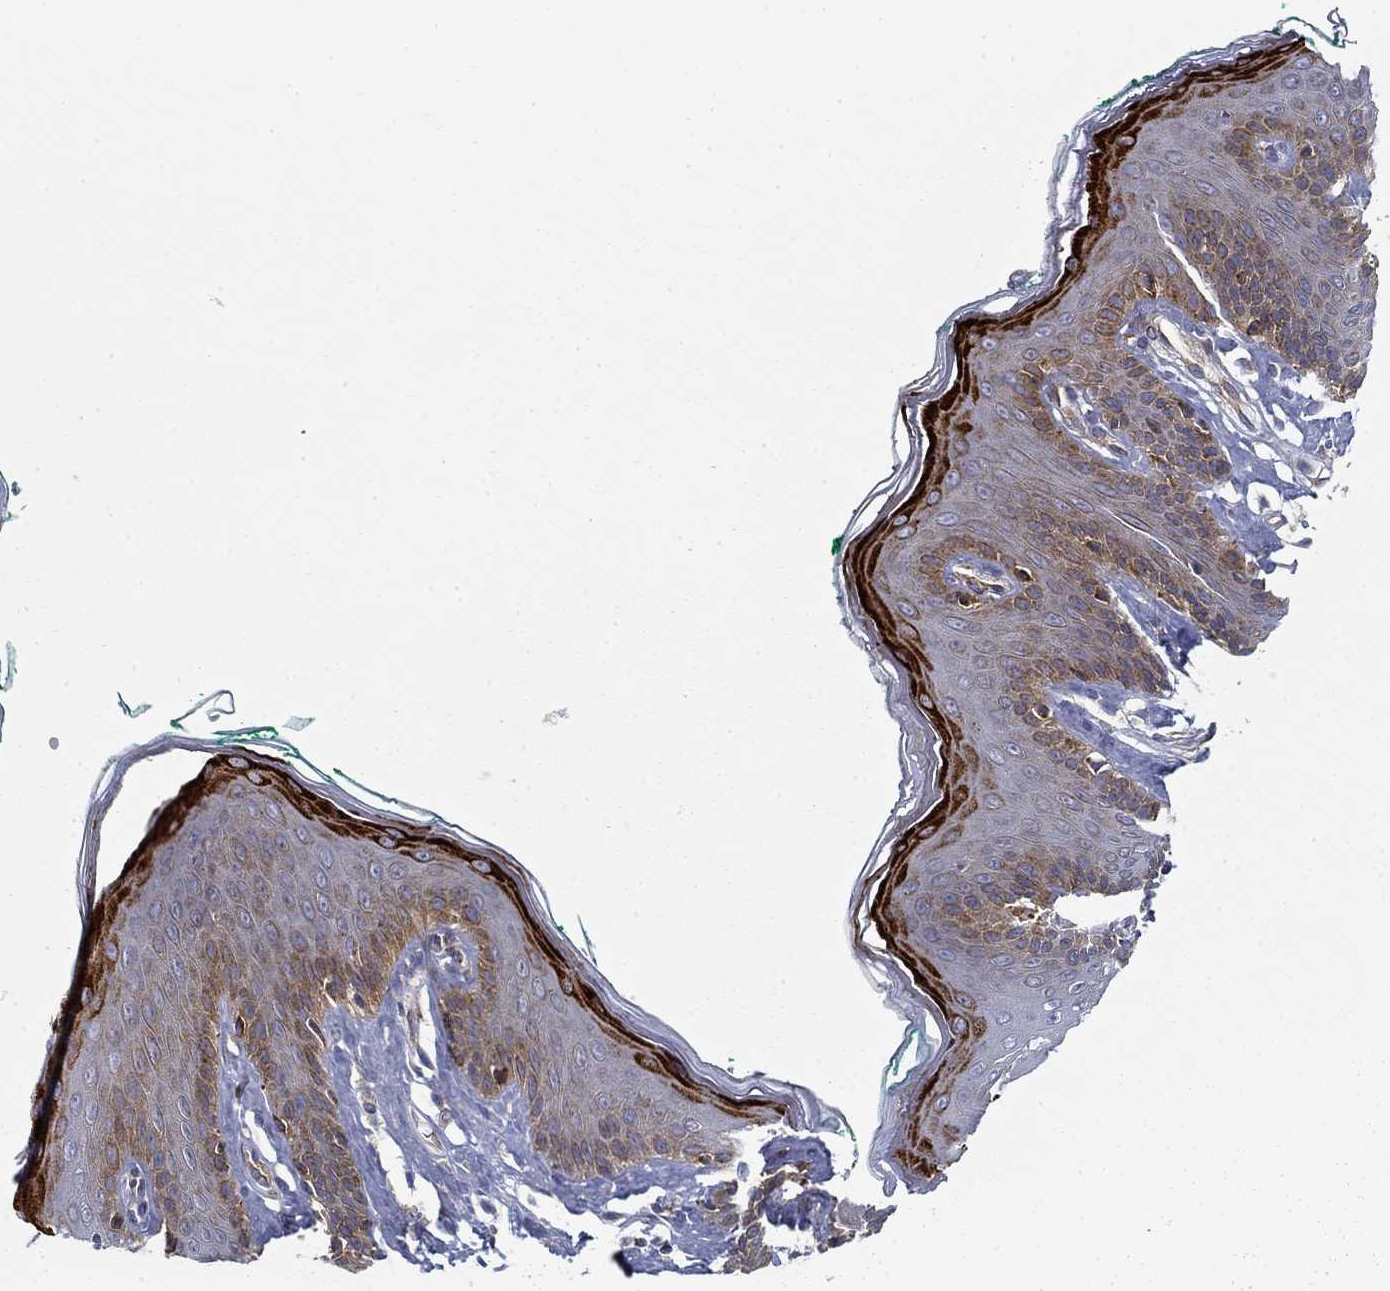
{"staining": {"intensity": "strong", "quantity": ">75%", "location": "cytoplasmic/membranous"}, "tissue": "skin", "cell_type": "Epidermal cells", "image_type": "normal", "snomed": [{"axis": "morphology", "description": "Normal tissue, NOS"}, {"axis": "topography", "description": "Vulva"}], "caption": "Approximately >75% of epidermal cells in unremarkable human skin demonstrate strong cytoplasmic/membranous protein positivity as visualized by brown immunohistochemical staining.", "gene": "FXR1", "patient": {"sex": "female", "age": 66}}